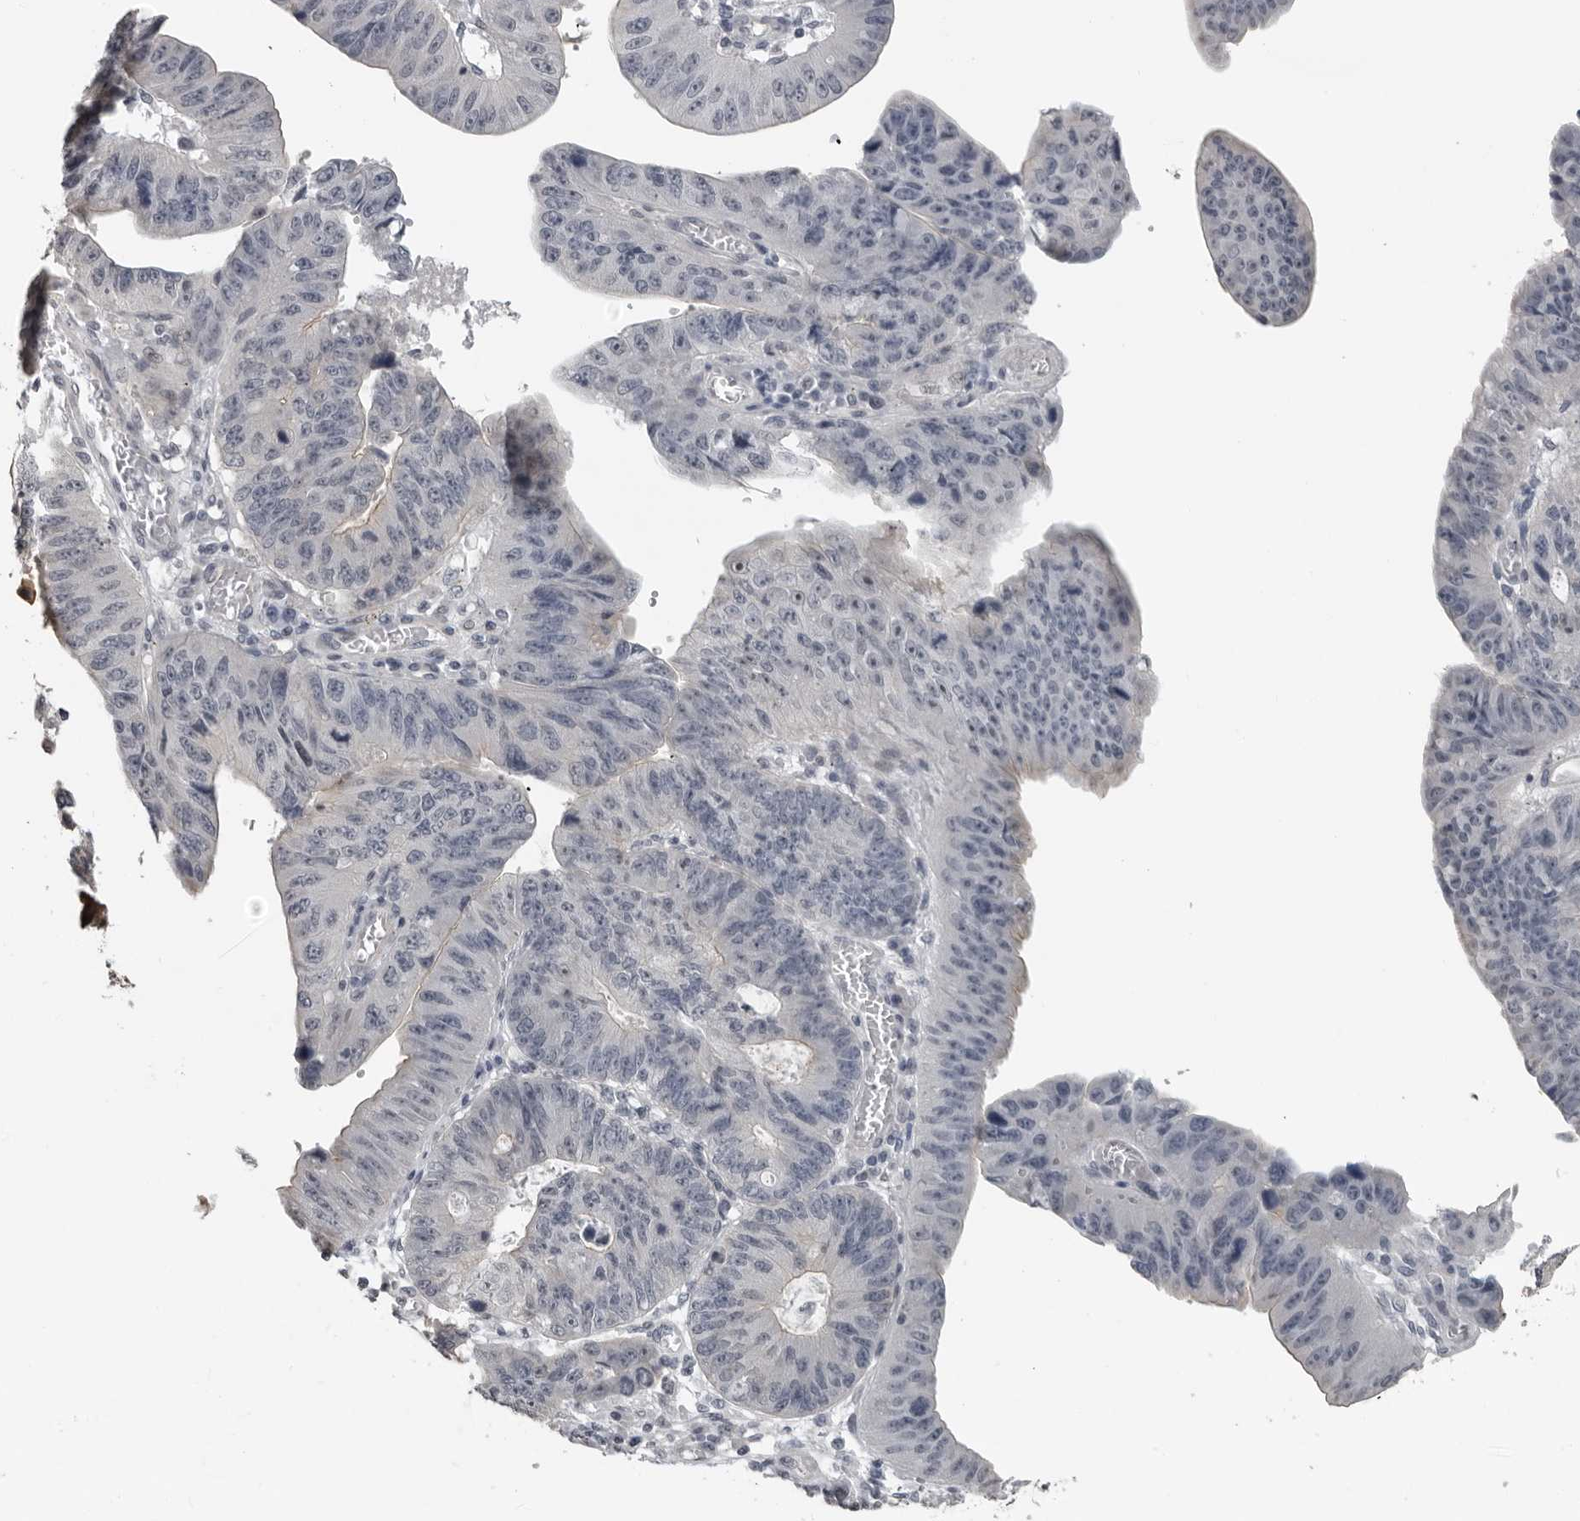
{"staining": {"intensity": "negative", "quantity": "none", "location": "none"}, "tissue": "stomach cancer", "cell_type": "Tumor cells", "image_type": "cancer", "snomed": [{"axis": "morphology", "description": "Adenocarcinoma, NOS"}, {"axis": "topography", "description": "Stomach"}], "caption": "High power microscopy photomicrograph of an immunohistochemistry photomicrograph of stomach cancer (adenocarcinoma), revealing no significant expression in tumor cells.", "gene": "PRRX2", "patient": {"sex": "male", "age": 59}}